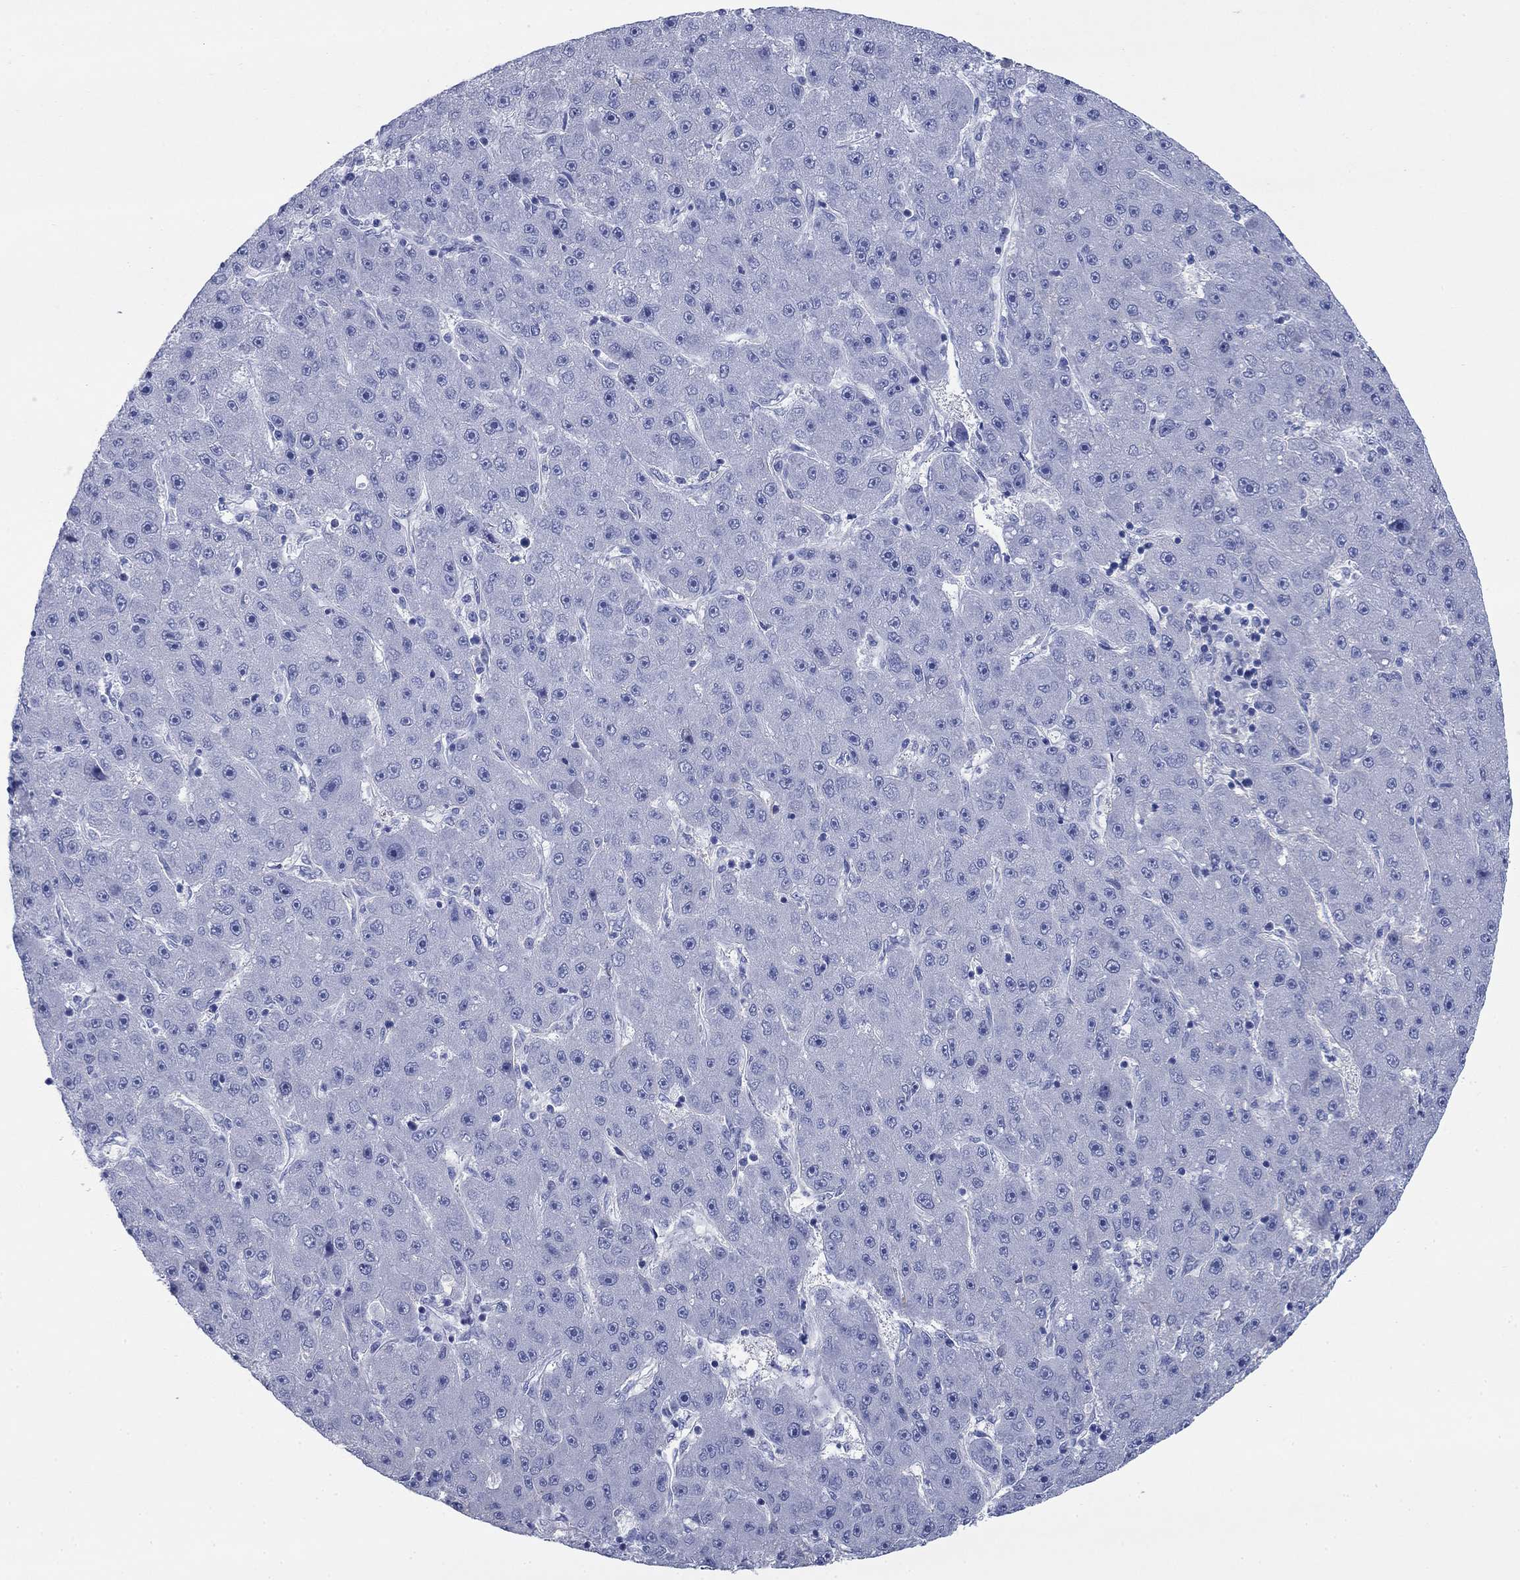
{"staining": {"intensity": "negative", "quantity": "none", "location": "none"}, "tissue": "liver cancer", "cell_type": "Tumor cells", "image_type": "cancer", "snomed": [{"axis": "morphology", "description": "Carcinoma, Hepatocellular, NOS"}, {"axis": "topography", "description": "Liver"}], "caption": "Human liver cancer (hepatocellular carcinoma) stained for a protein using immunohistochemistry (IHC) displays no expression in tumor cells.", "gene": "GPC1", "patient": {"sex": "male", "age": 67}}